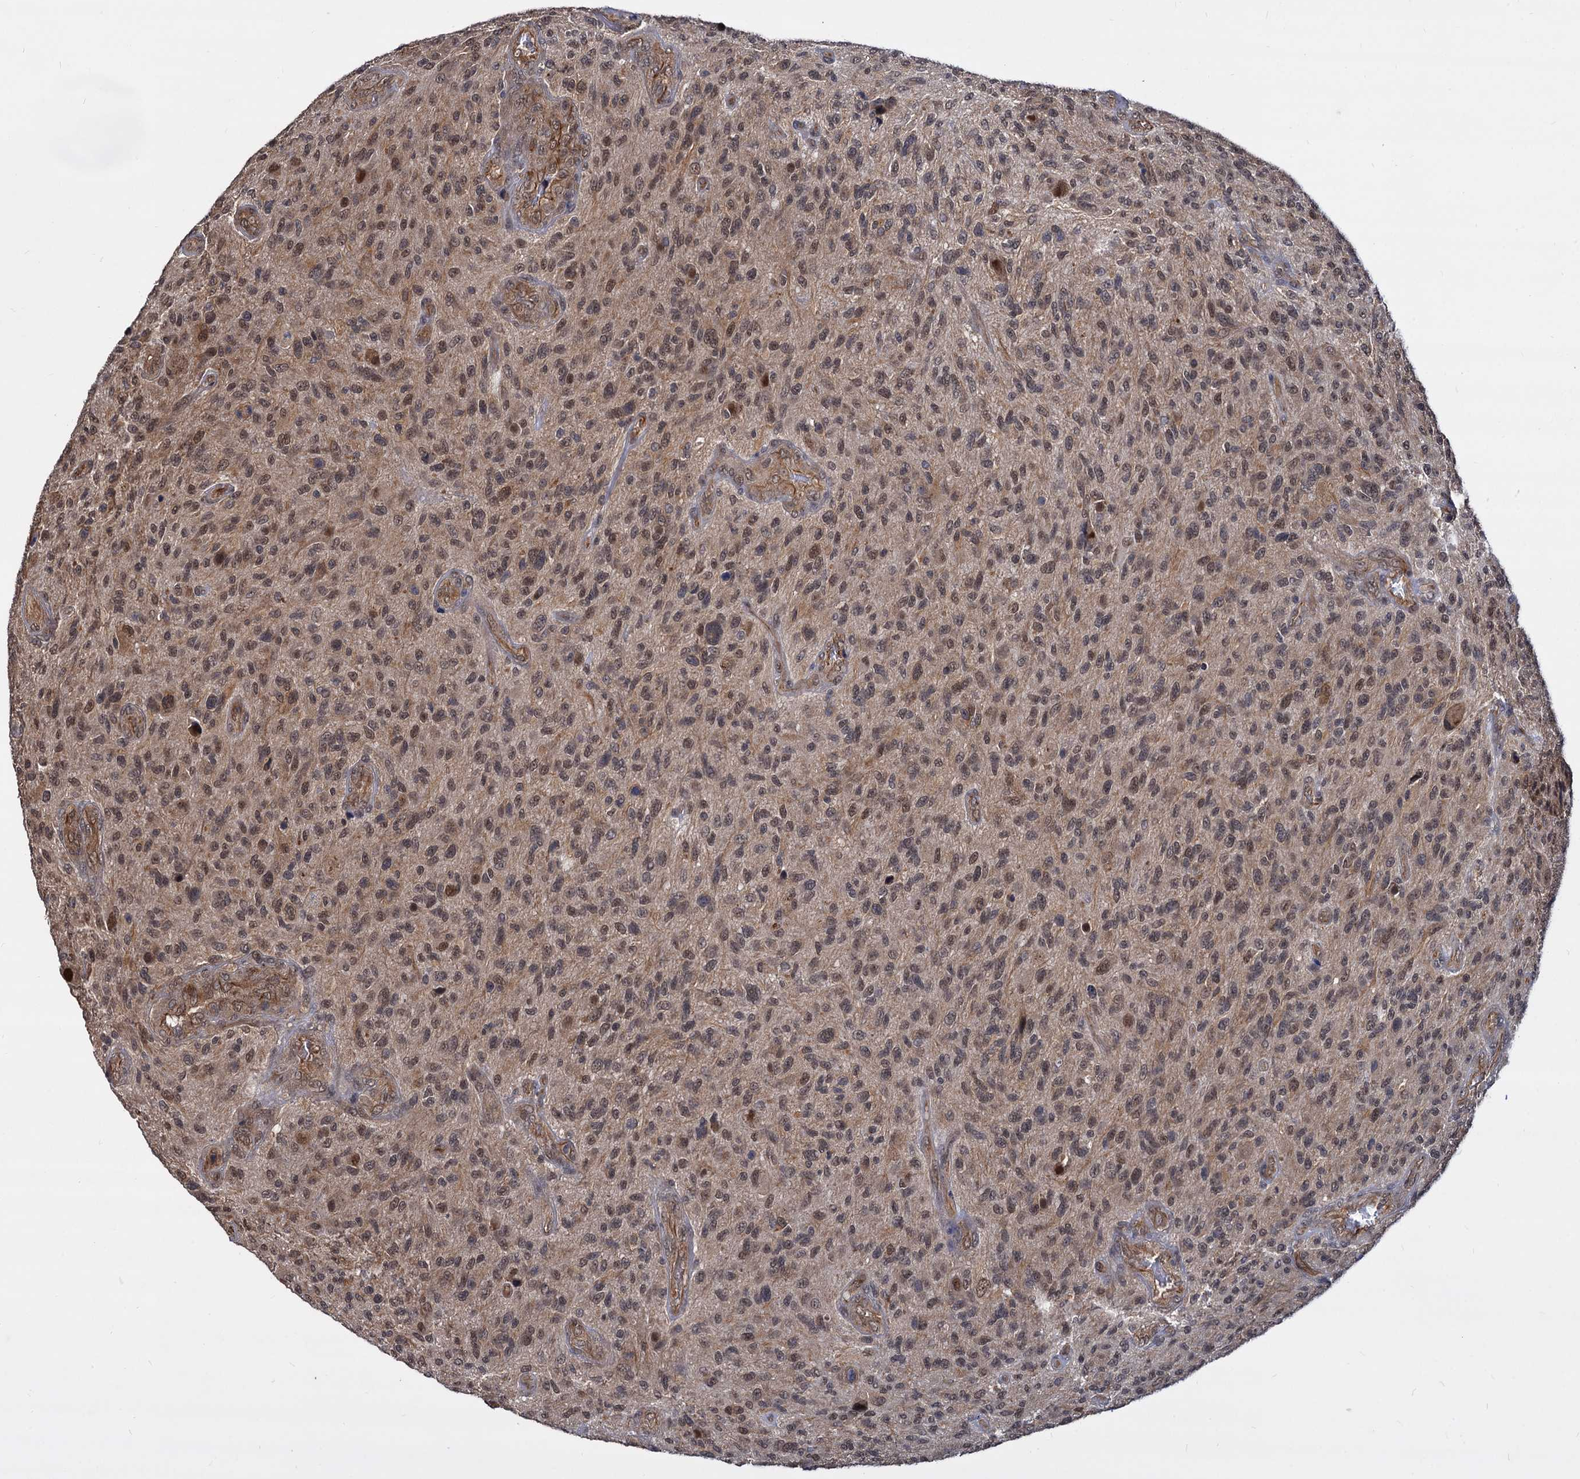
{"staining": {"intensity": "moderate", "quantity": ">75%", "location": "cytoplasmic/membranous,nuclear"}, "tissue": "glioma", "cell_type": "Tumor cells", "image_type": "cancer", "snomed": [{"axis": "morphology", "description": "Glioma, malignant, High grade"}, {"axis": "topography", "description": "Brain"}], "caption": "A medium amount of moderate cytoplasmic/membranous and nuclear positivity is present in about >75% of tumor cells in glioma tissue.", "gene": "PSMD4", "patient": {"sex": "male", "age": 47}}